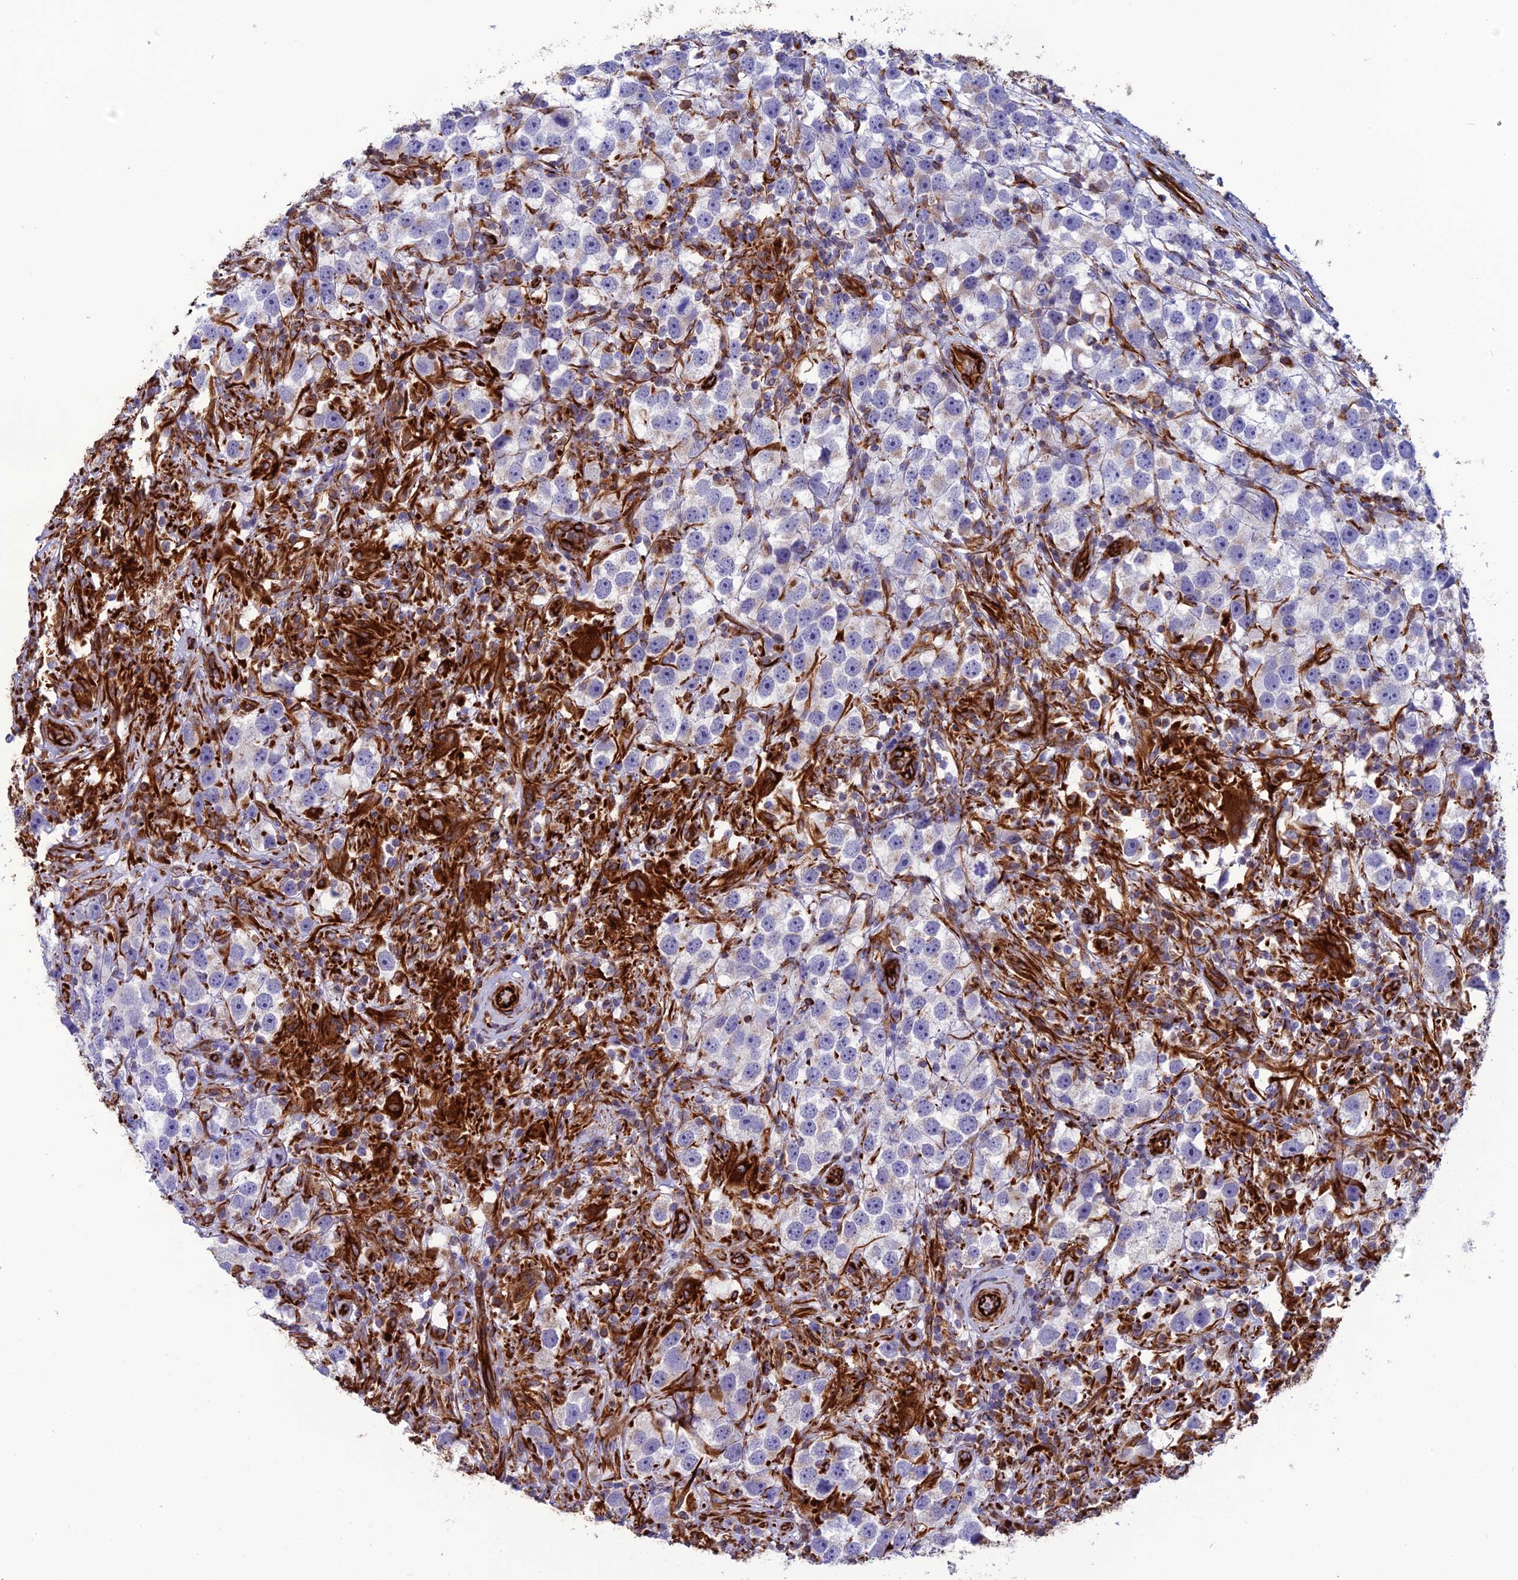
{"staining": {"intensity": "negative", "quantity": "none", "location": "none"}, "tissue": "testis cancer", "cell_type": "Tumor cells", "image_type": "cancer", "snomed": [{"axis": "morphology", "description": "Seminoma, NOS"}, {"axis": "topography", "description": "Testis"}], "caption": "High power microscopy image of an IHC image of testis cancer (seminoma), revealing no significant expression in tumor cells.", "gene": "FBXL20", "patient": {"sex": "male", "age": 49}}